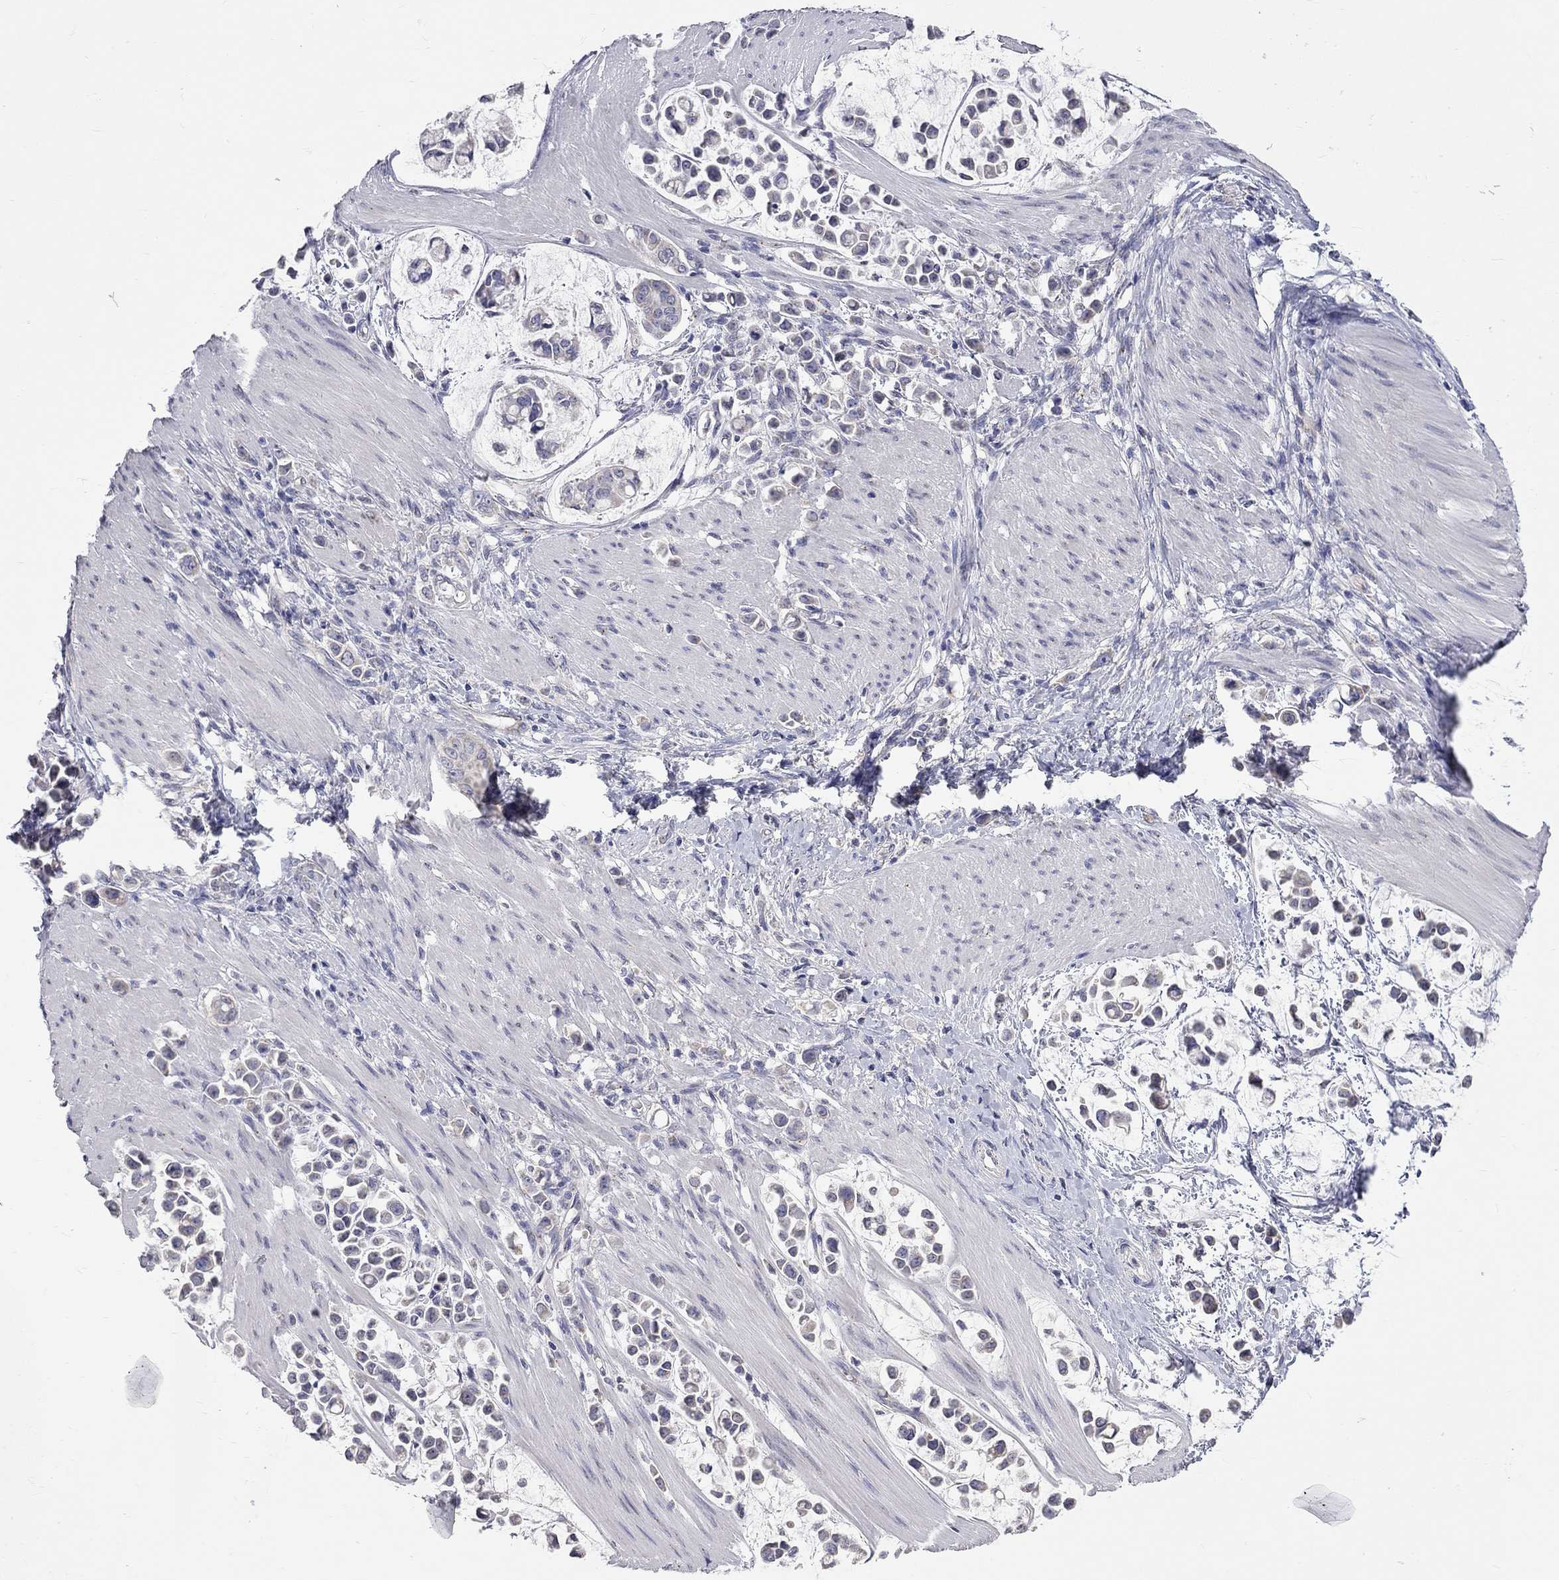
{"staining": {"intensity": "negative", "quantity": "none", "location": "none"}, "tissue": "stomach cancer", "cell_type": "Tumor cells", "image_type": "cancer", "snomed": [{"axis": "morphology", "description": "Adenocarcinoma, NOS"}, {"axis": "topography", "description": "Stomach"}], "caption": "Human adenocarcinoma (stomach) stained for a protein using immunohistochemistry (IHC) displays no staining in tumor cells.", "gene": "OPRK1", "patient": {"sex": "male", "age": 82}}